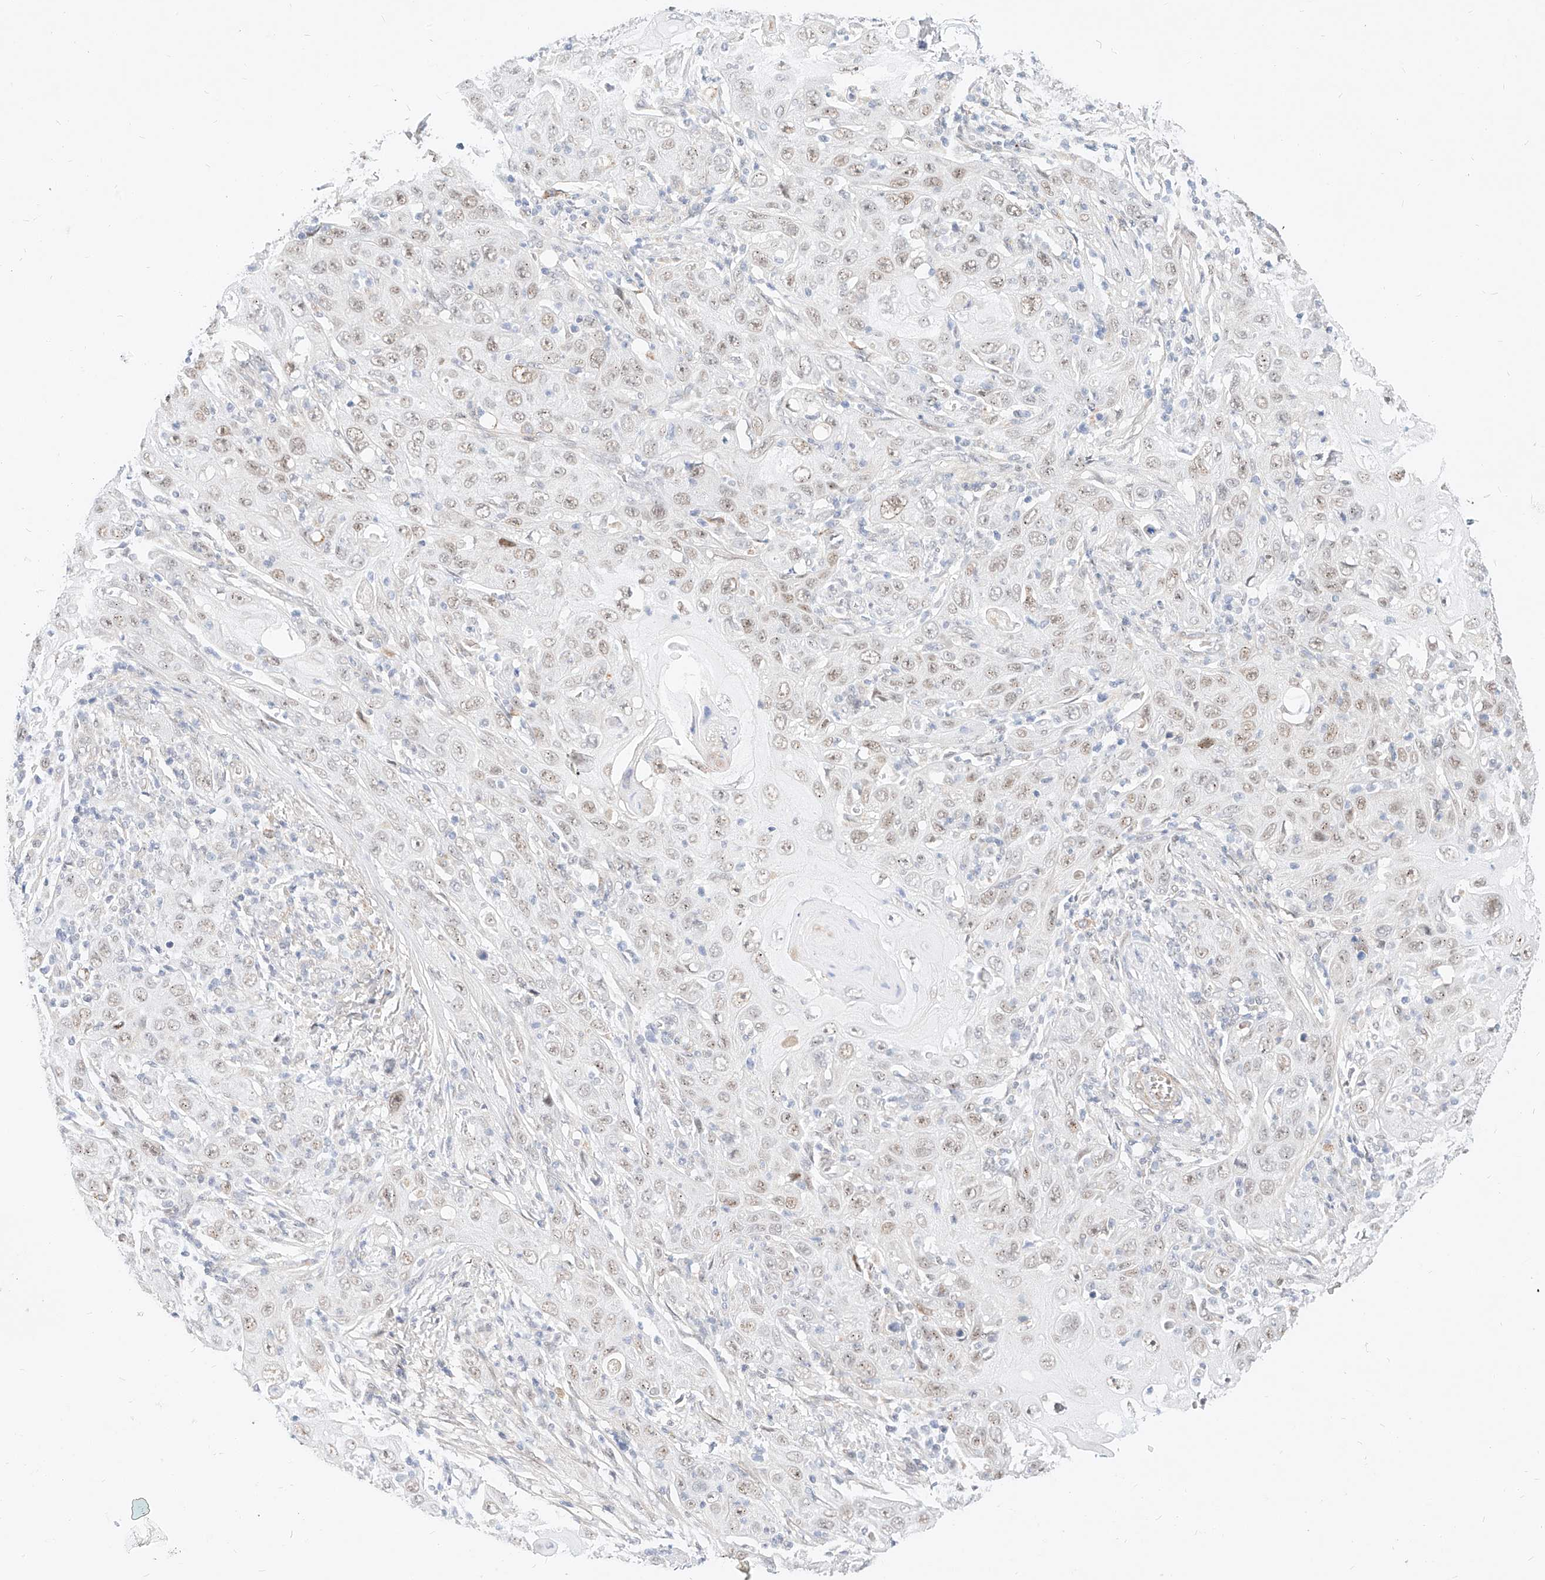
{"staining": {"intensity": "weak", "quantity": "<25%", "location": "nuclear"}, "tissue": "skin cancer", "cell_type": "Tumor cells", "image_type": "cancer", "snomed": [{"axis": "morphology", "description": "Squamous cell carcinoma, NOS"}, {"axis": "topography", "description": "Skin"}], "caption": "This is an IHC micrograph of skin cancer (squamous cell carcinoma). There is no staining in tumor cells.", "gene": "CBX8", "patient": {"sex": "female", "age": 88}}